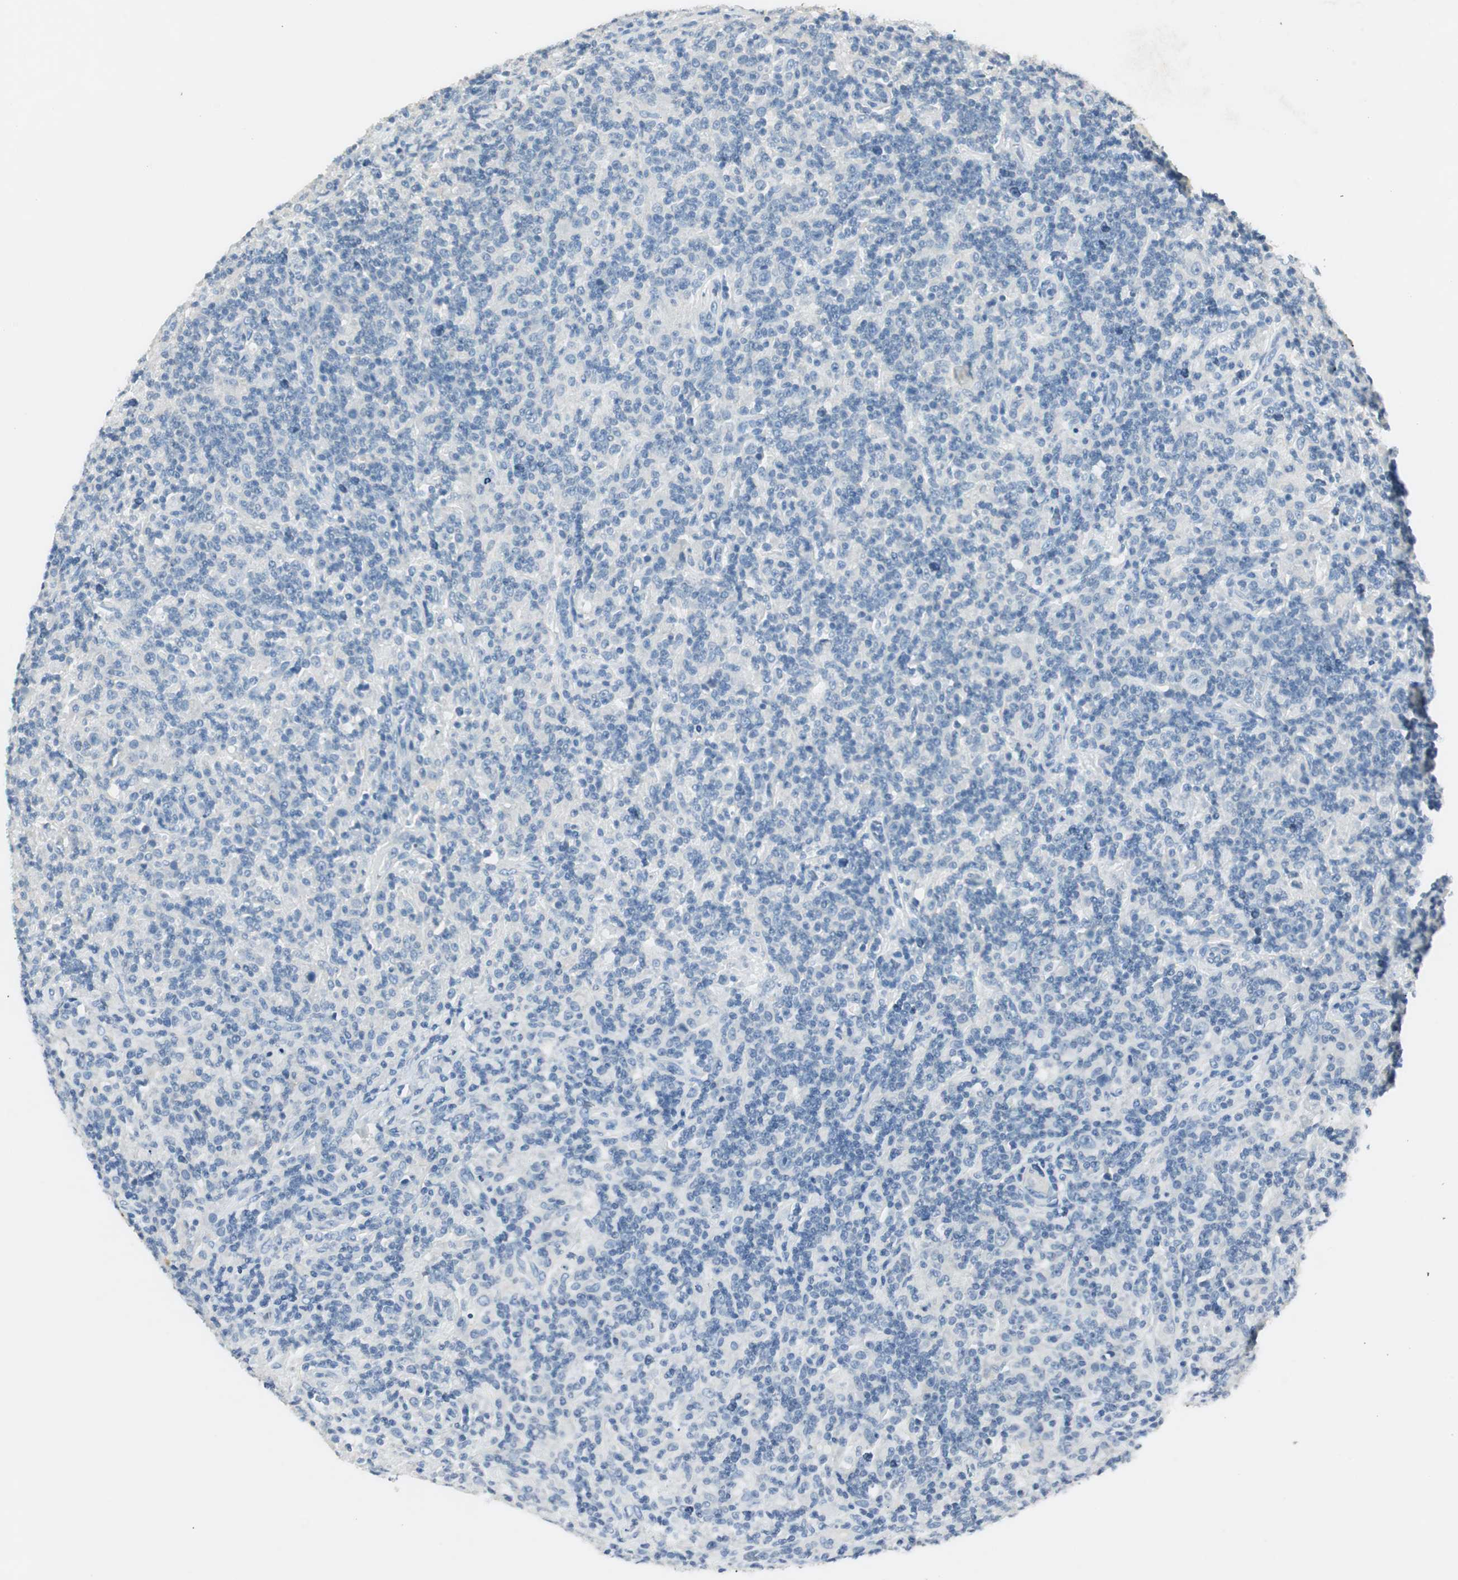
{"staining": {"intensity": "negative", "quantity": "none", "location": "none"}, "tissue": "lymphoma", "cell_type": "Tumor cells", "image_type": "cancer", "snomed": [{"axis": "morphology", "description": "Hodgkin's disease, NOS"}, {"axis": "topography", "description": "Lymph node"}], "caption": "Hodgkin's disease was stained to show a protein in brown. There is no significant positivity in tumor cells. (Immunohistochemistry, brightfield microscopy, high magnification).", "gene": "LRP2", "patient": {"sex": "male", "age": 70}}